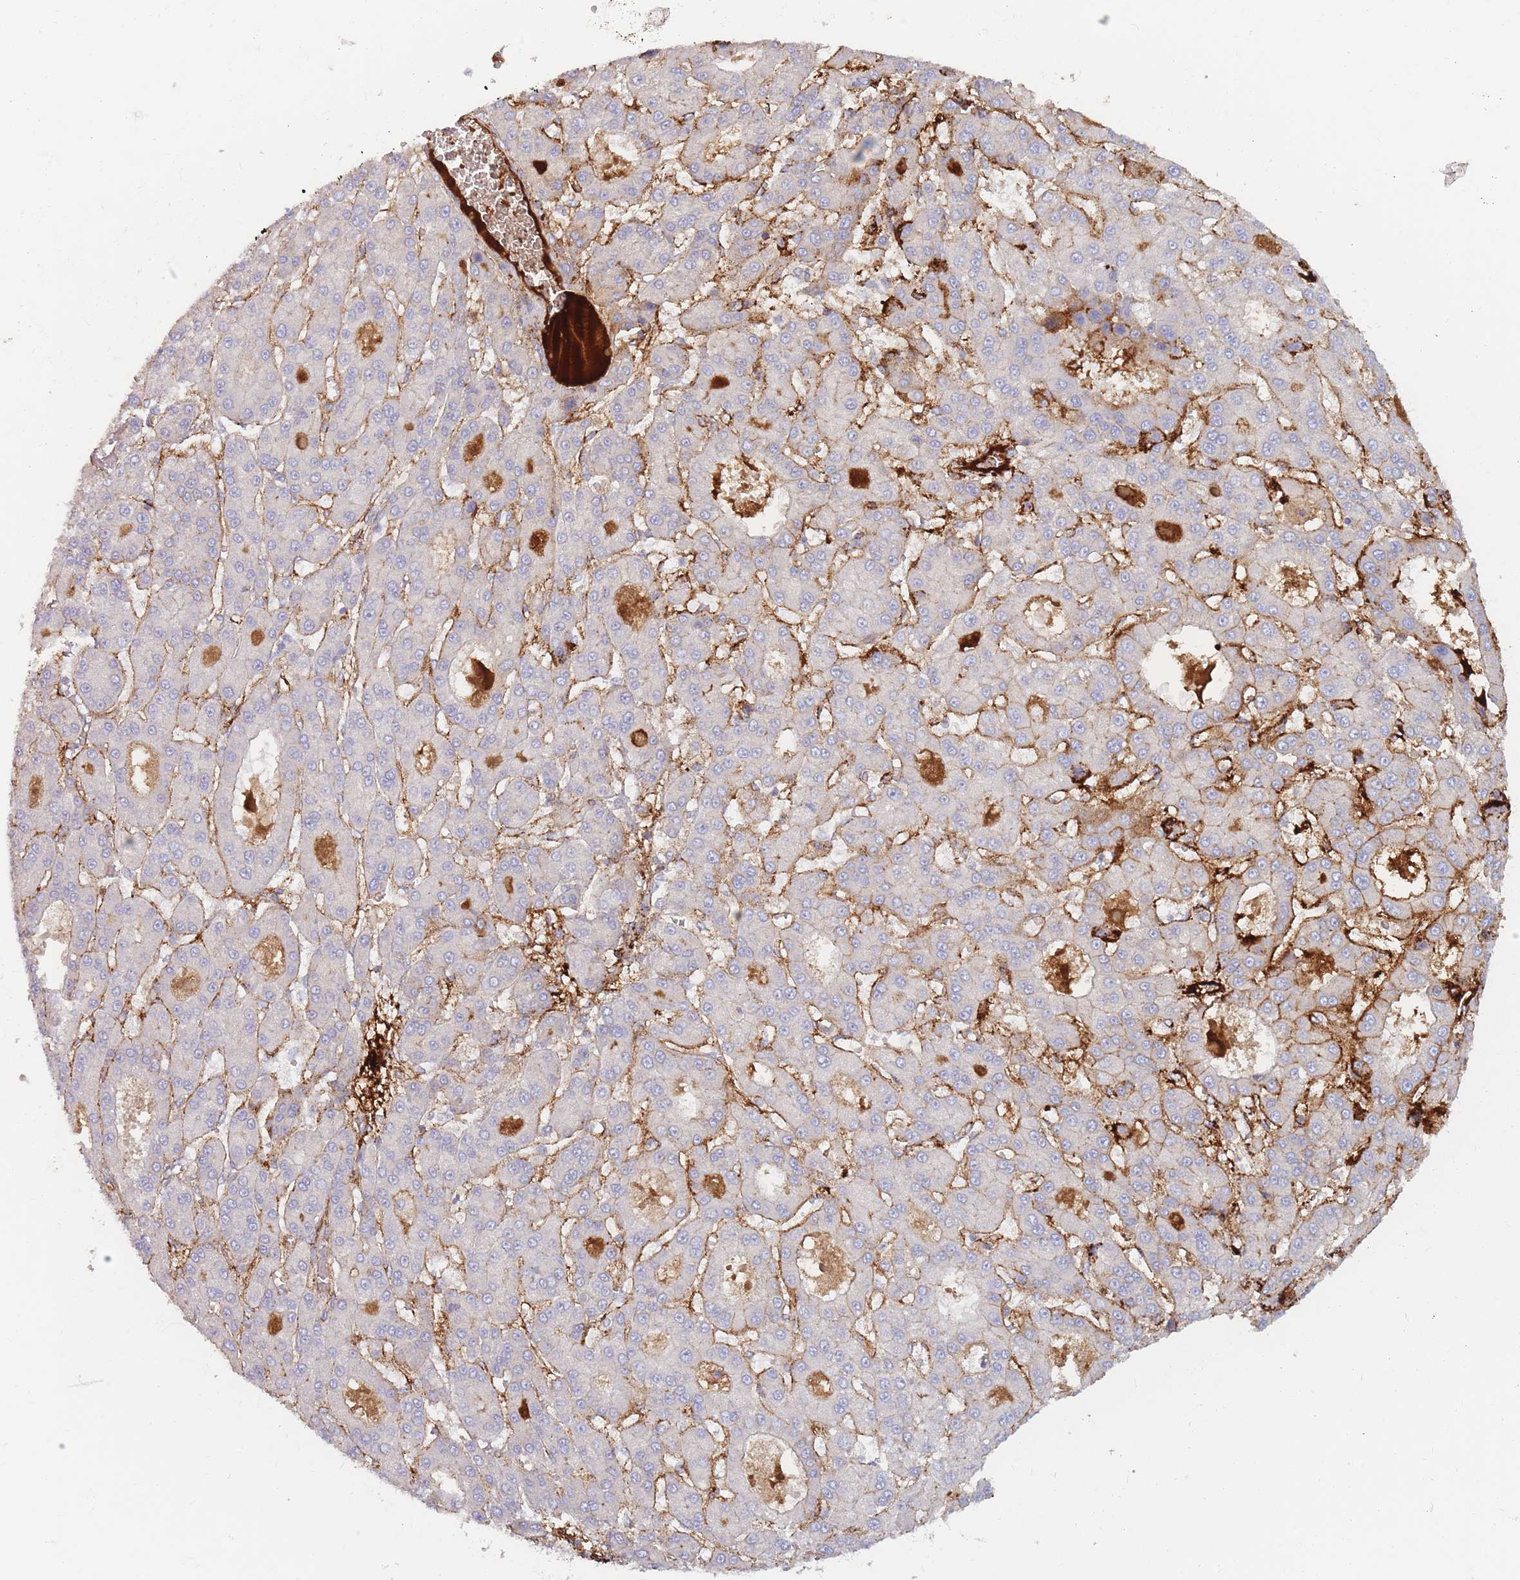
{"staining": {"intensity": "negative", "quantity": "none", "location": "none"}, "tissue": "liver cancer", "cell_type": "Tumor cells", "image_type": "cancer", "snomed": [{"axis": "morphology", "description": "Carcinoma, Hepatocellular, NOS"}, {"axis": "topography", "description": "Liver"}], "caption": "Liver cancer (hepatocellular carcinoma) was stained to show a protein in brown. There is no significant staining in tumor cells.", "gene": "PRG4", "patient": {"sex": "male", "age": 70}}